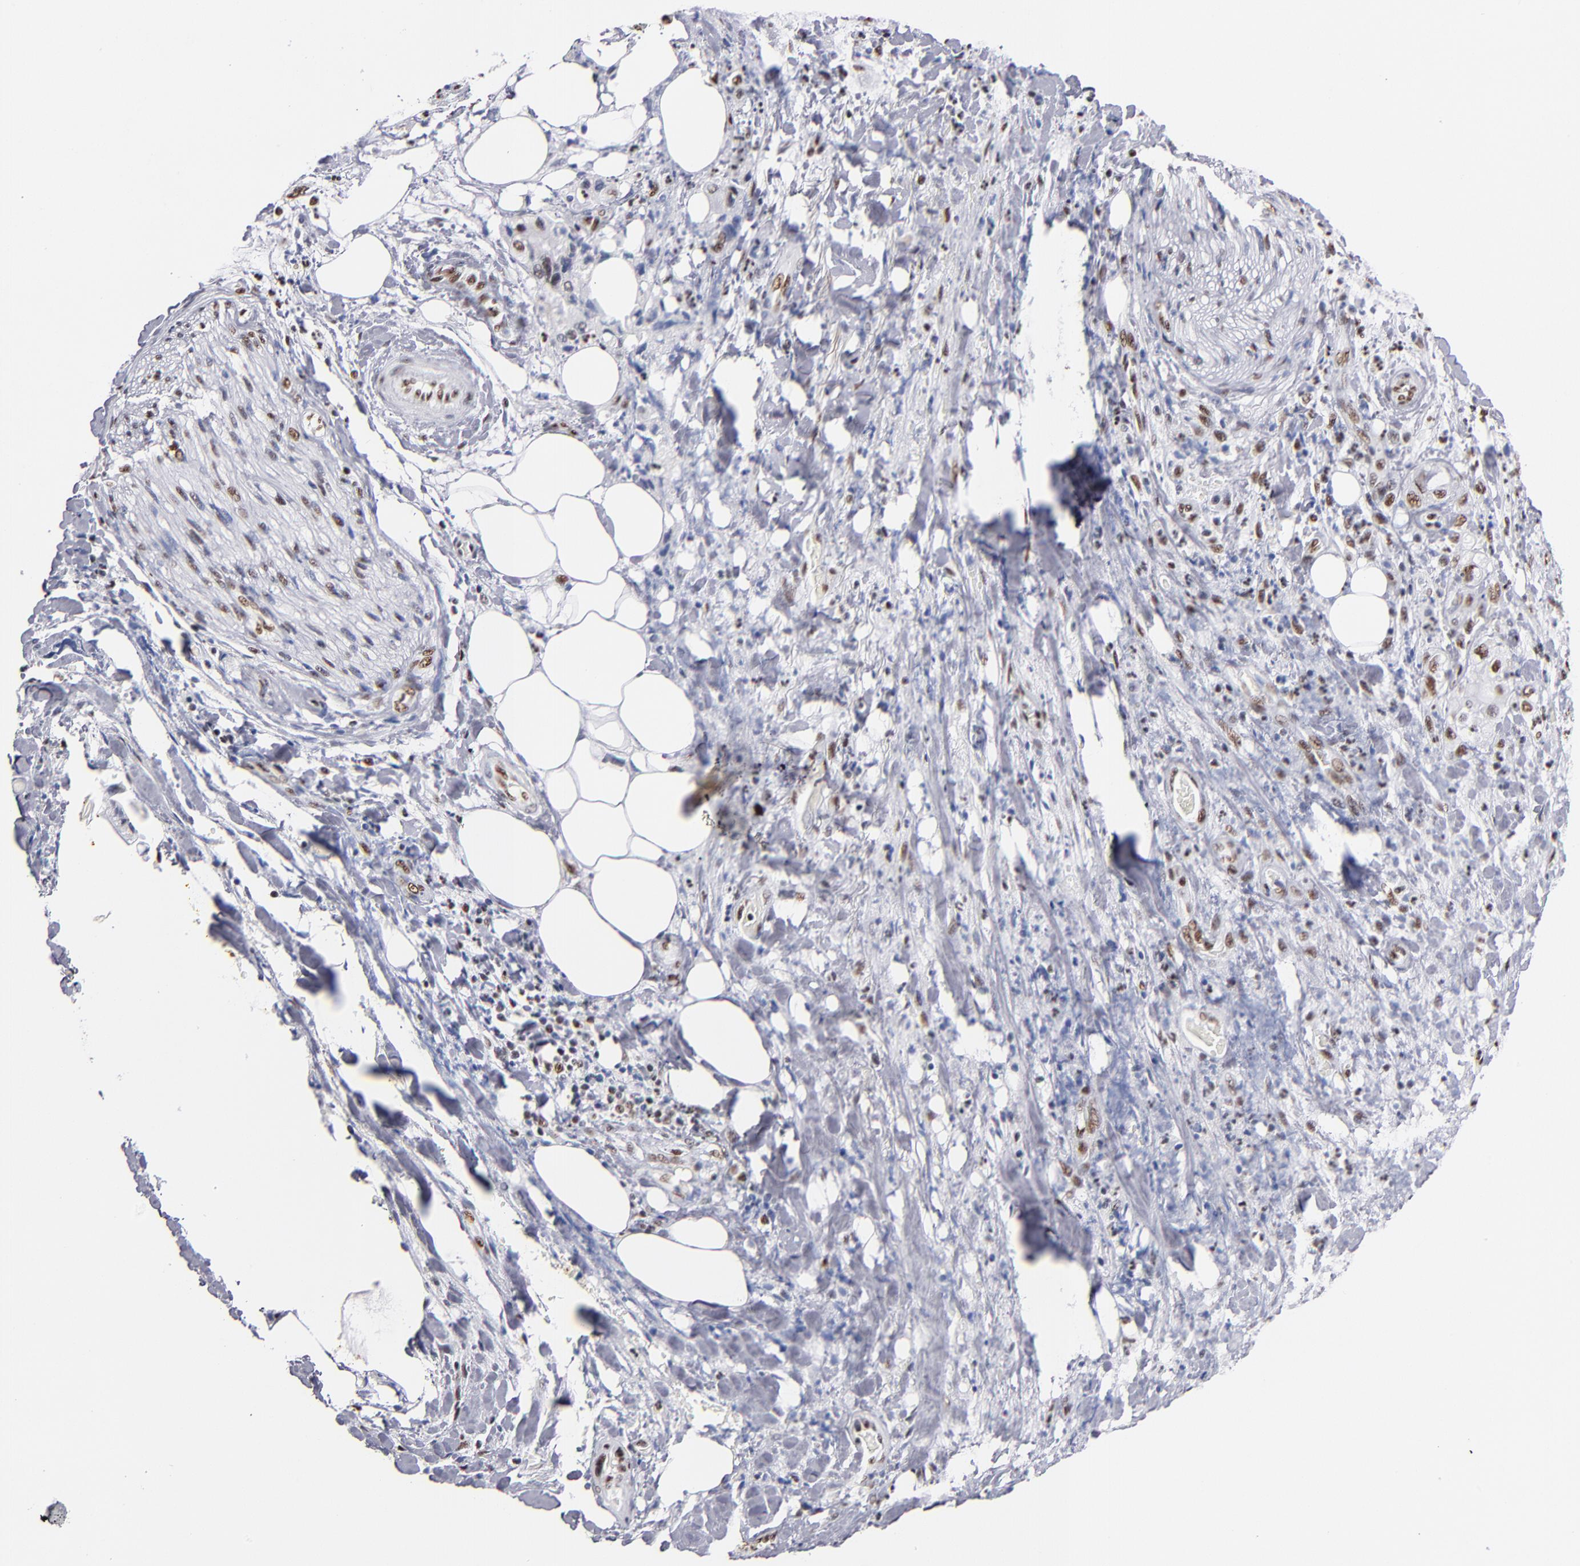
{"staining": {"intensity": "moderate", "quantity": "25%-75%", "location": "nuclear"}, "tissue": "pancreatic cancer", "cell_type": "Tumor cells", "image_type": "cancer", "snomed": [{"axis": "morphology", "description": "Adenocarcinoma, NOS"}, {"axis": "topography", "description": "Pancreas"}], "caption": "Human adenocarcinoma (pancreatic) stained with a protein marker reveals moderate staining in tumor cells.", "gene": "MN1", "patient": {"sex": "male", "age": 70}}